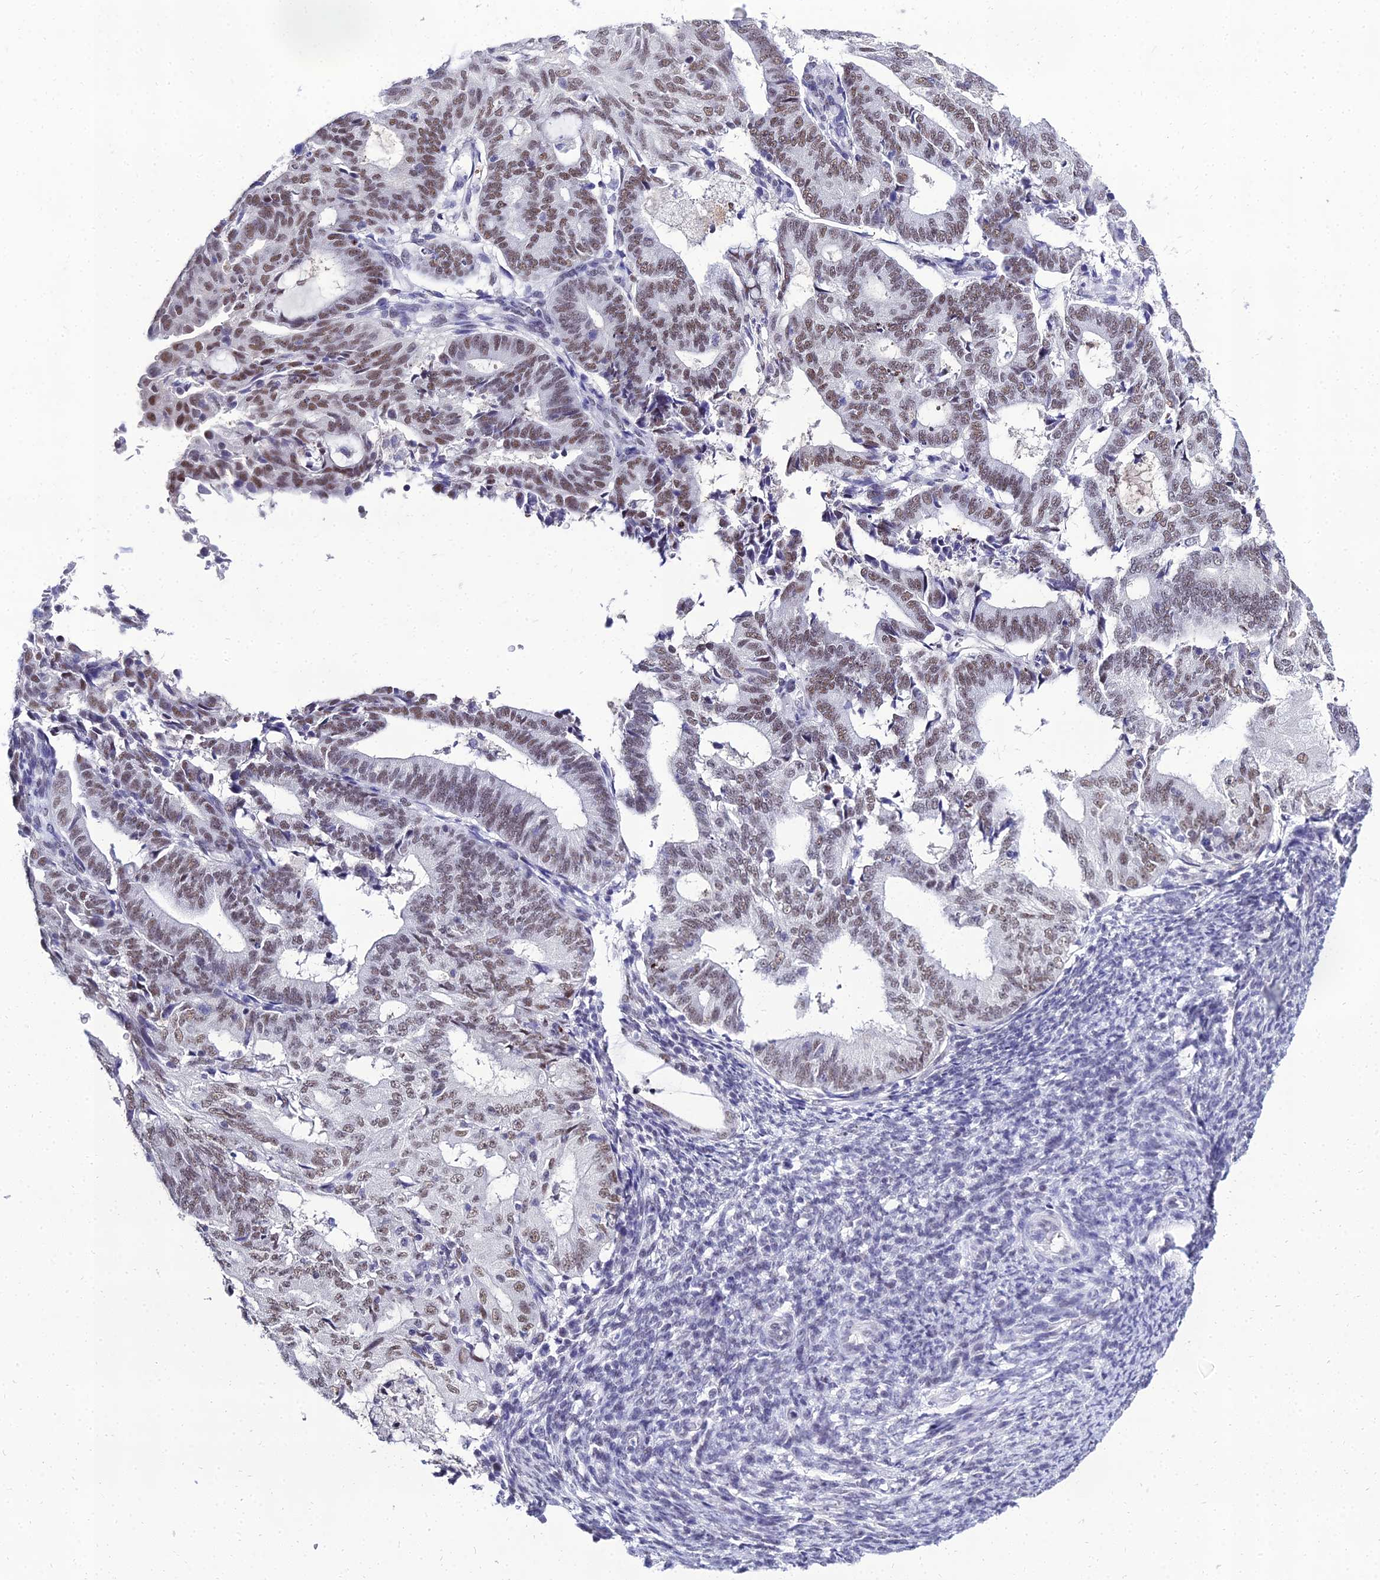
{"staining": {"intensity": "moderate", "quantity": ">75%", "location": "nuclear"}, "tissue": "endometrial cancer", "cell_type": "Tumor cells", "image_type": "cancer", "snomed": [{"axis": "morphology", "description": "Adenocarcinoma, NOS"}, {"axis": "topography", "description": "Endometrium"}], "caption": "This is a histology image of IHC staining of adenocarcinoma (endometrial), which shows moderate expression in the nuclear of tumor cells.", "gene": "PPP4R2", "patient": {"sex": "female", "age": 70}}